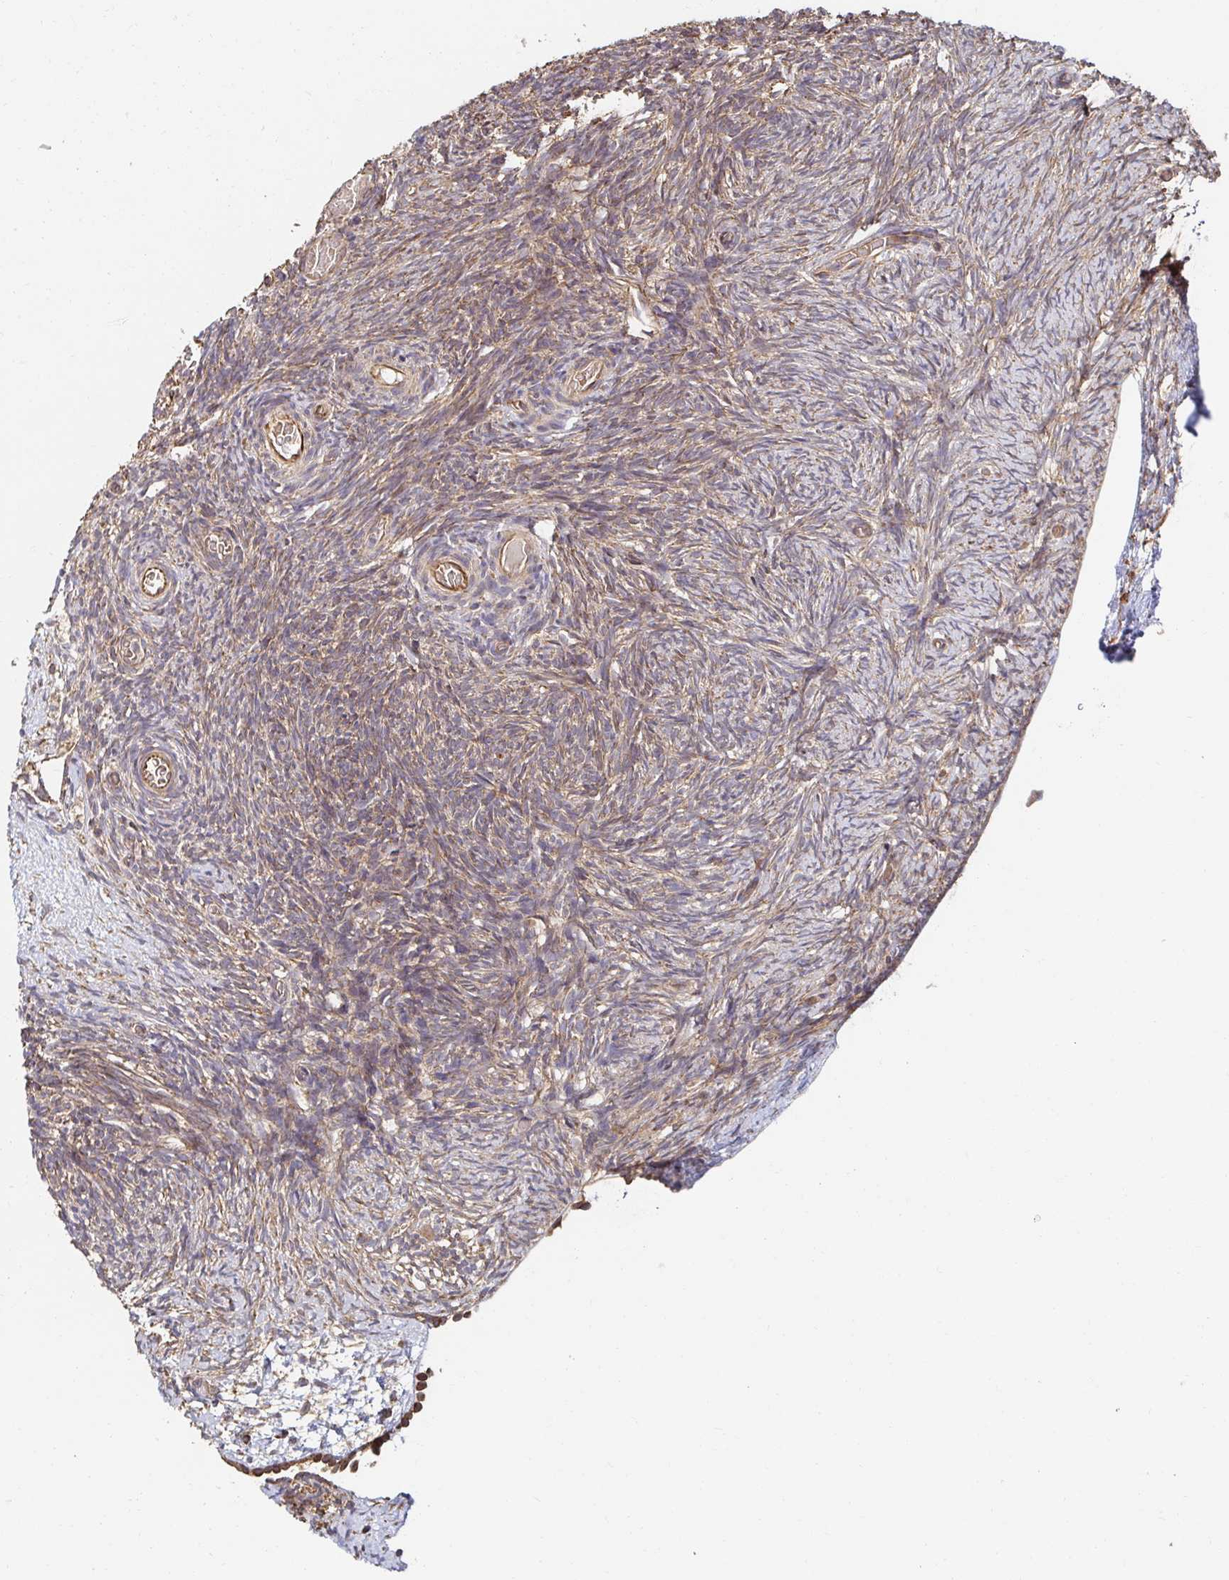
{"staining": {"intensity": "strong", "quantity": ">75%", "location": "cytoplasmic/membranous"}, "tissue": "ovary", "cell_type": "Follicle cells", "image_type": "normal", "snomed": [{"axis": "morphology", "description": "Normal tissue, NOS"}, {"axis": "topography", "description": "Ovary"}], "caption": "Immunohistochemistry staining of benign ovary, which exhibits high levels of strong cytoplasmic/membranous positivity in about >75% of follicle cells indicating strong cytoplasmic/membranous protein staining. The staining was performed using DAB (3,3'-diaminobenzidine) (brown) for protein detection and nuclei were counterstained in hematoxylin (blue).", "gene": "APBB1", "patient": {"sex": "female", "age": 39}}